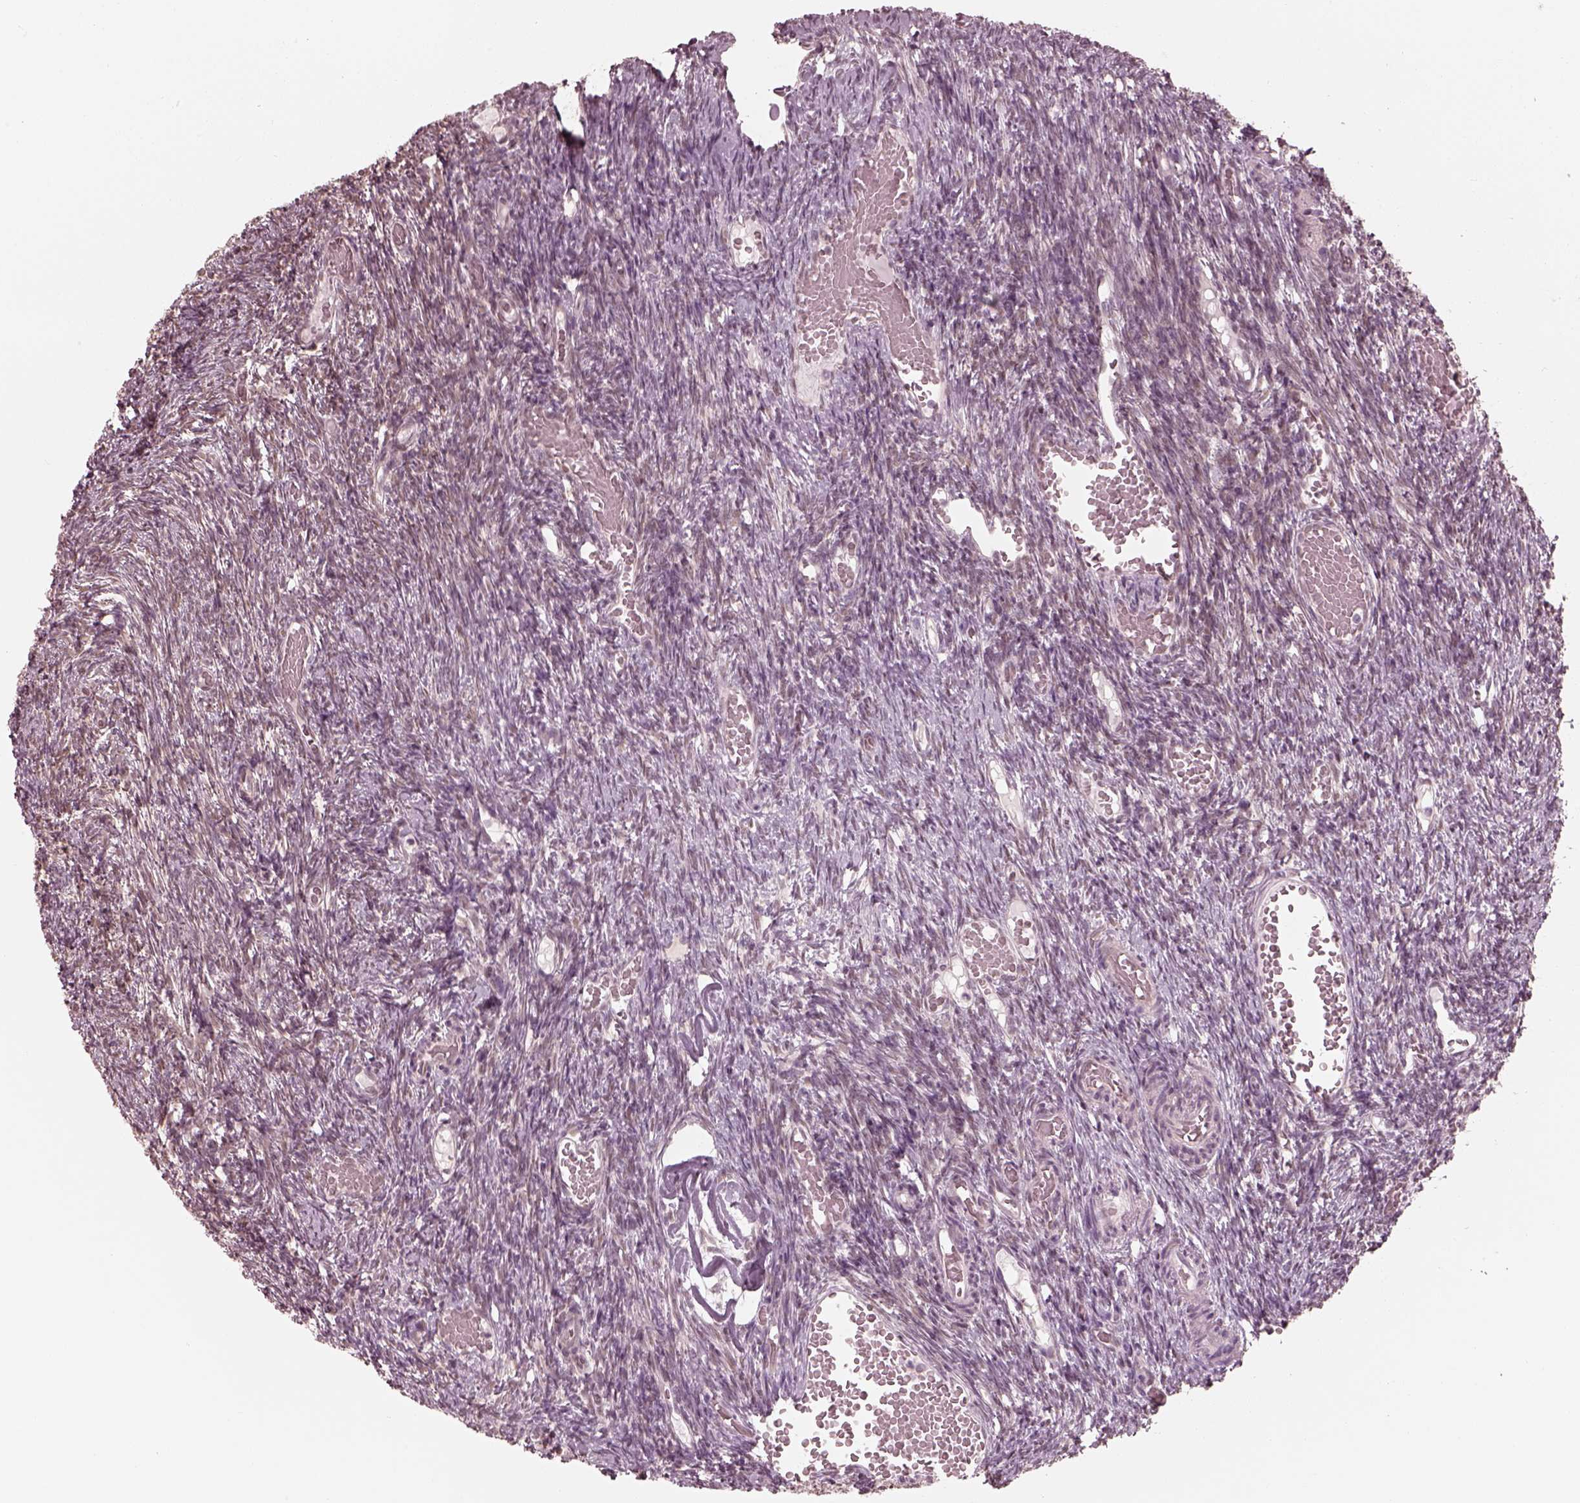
{"staining": {"intensity": "moderate", "quantity": "25%-75%", "location": "cytoplasmic/membranous"}, "tissue": "ovary", "cell_type": "Follicle cells", "image_type": "normal", "snomed": [{"axis": "morphology", "description": "Normal tissue, NOS"}, {"axis": "topography", "description": "Ovary"}], "caption": "Ovary stained with immunohistochemistry reveals moderate cytoplasmic/membranous expression in about 25%-75% of follicle cells. (Brightfield microscopy of DAB IHC at high magnification).", "gene": "IQCB1", "patient": {"sex": "female", "age": 39}}